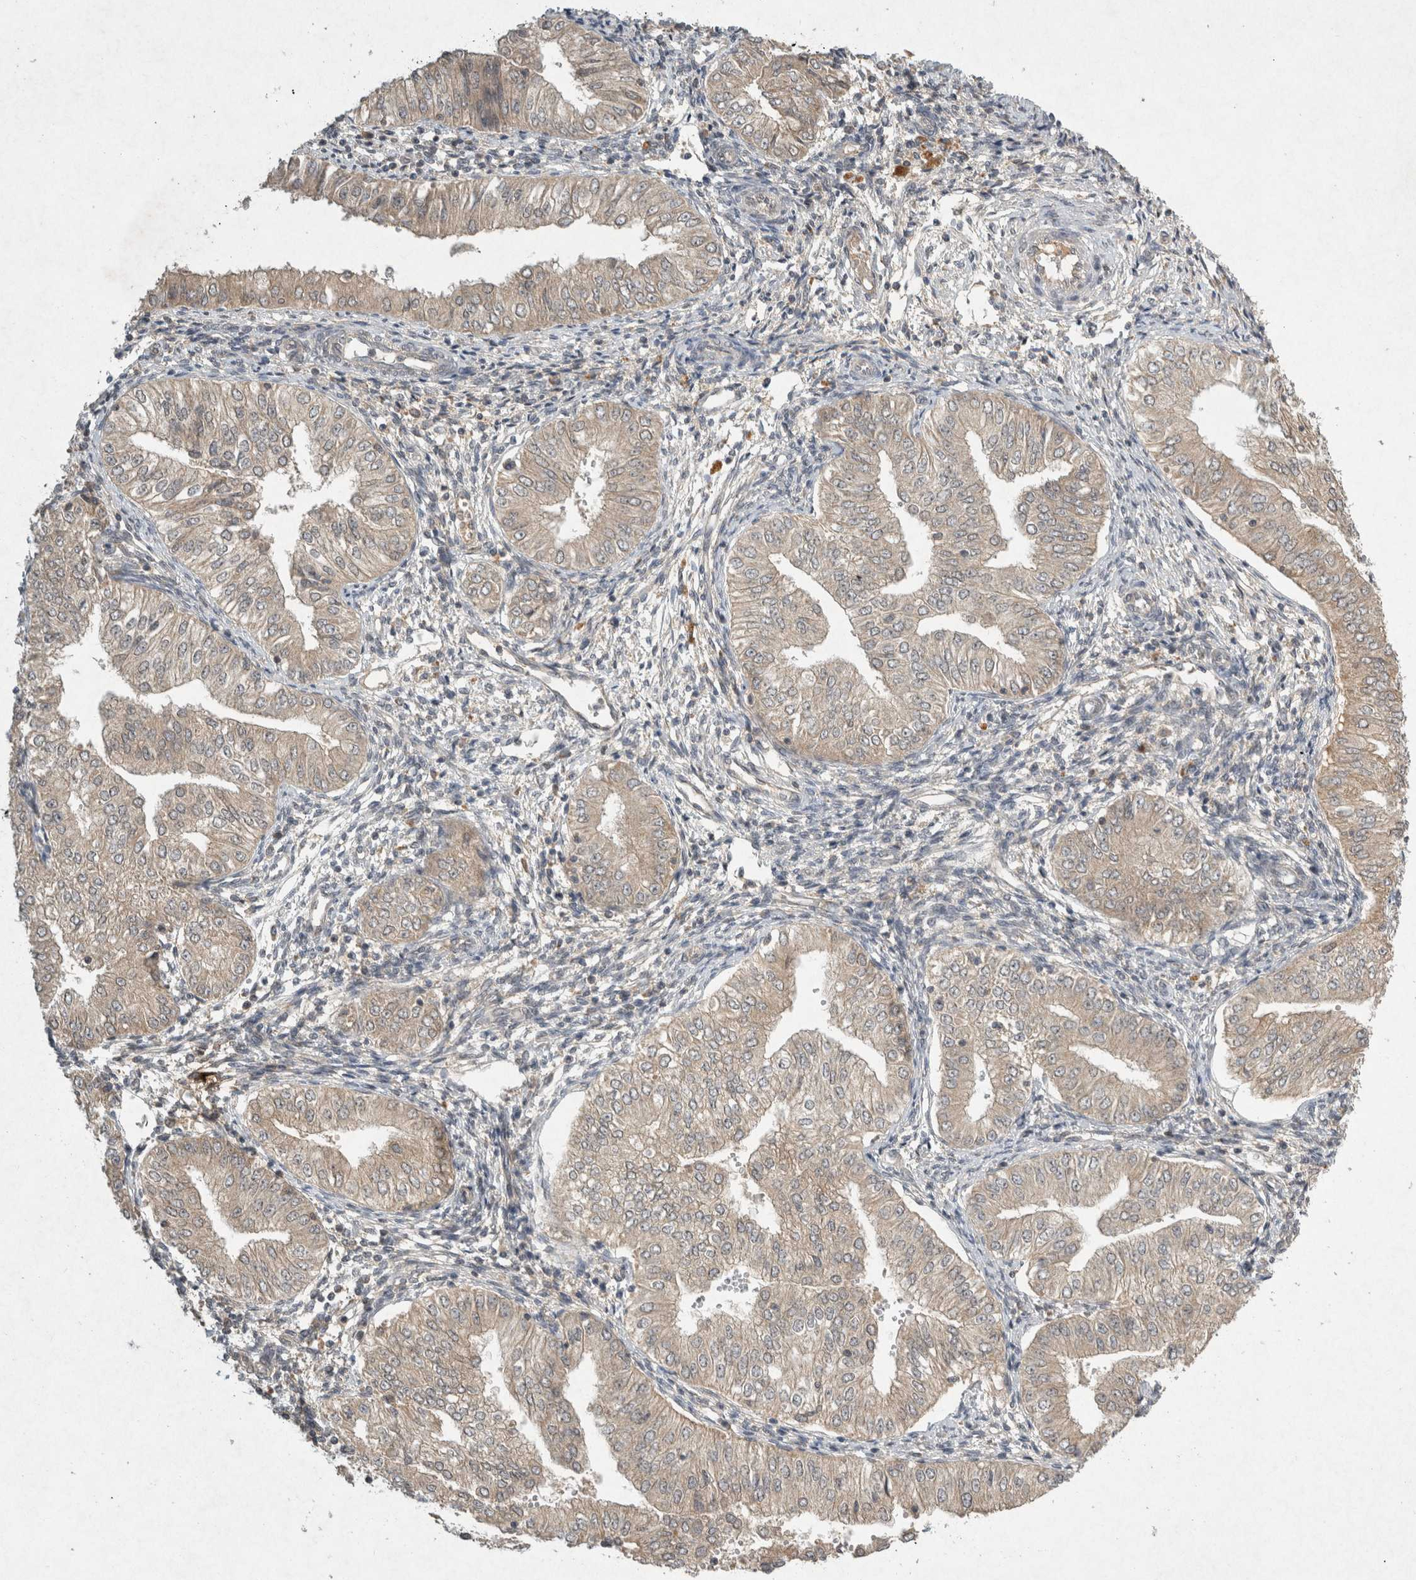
{"staining": {"intensity": "weak", "quantity": ">75%", "location": "cytoplasmic/membranous"}, "tissue": "endometrial cancer", "cell_type": "Tumor cells", "image_type": "cancer", "snomed": [{"axis": "morphology", "description": "Normal tissue, NOS"}, {"axis": "morphology", "description": "Adenocarcinoma, NOS"}, {"axis": "topography", "description": "Endometrium"}], "caption": "Endometrial cancer was stained to show a protein in brown. There is low levels of weak cytoplasmic/membranous staining in approximately >75% of tumor cells. The protein of interest is stained brown, and the nuclei are stained in blue (DAB IHC with brightfield microscopy, high magnification).", "gene": "LOXL2", "patient": {"sex": "female", "age": 53}}